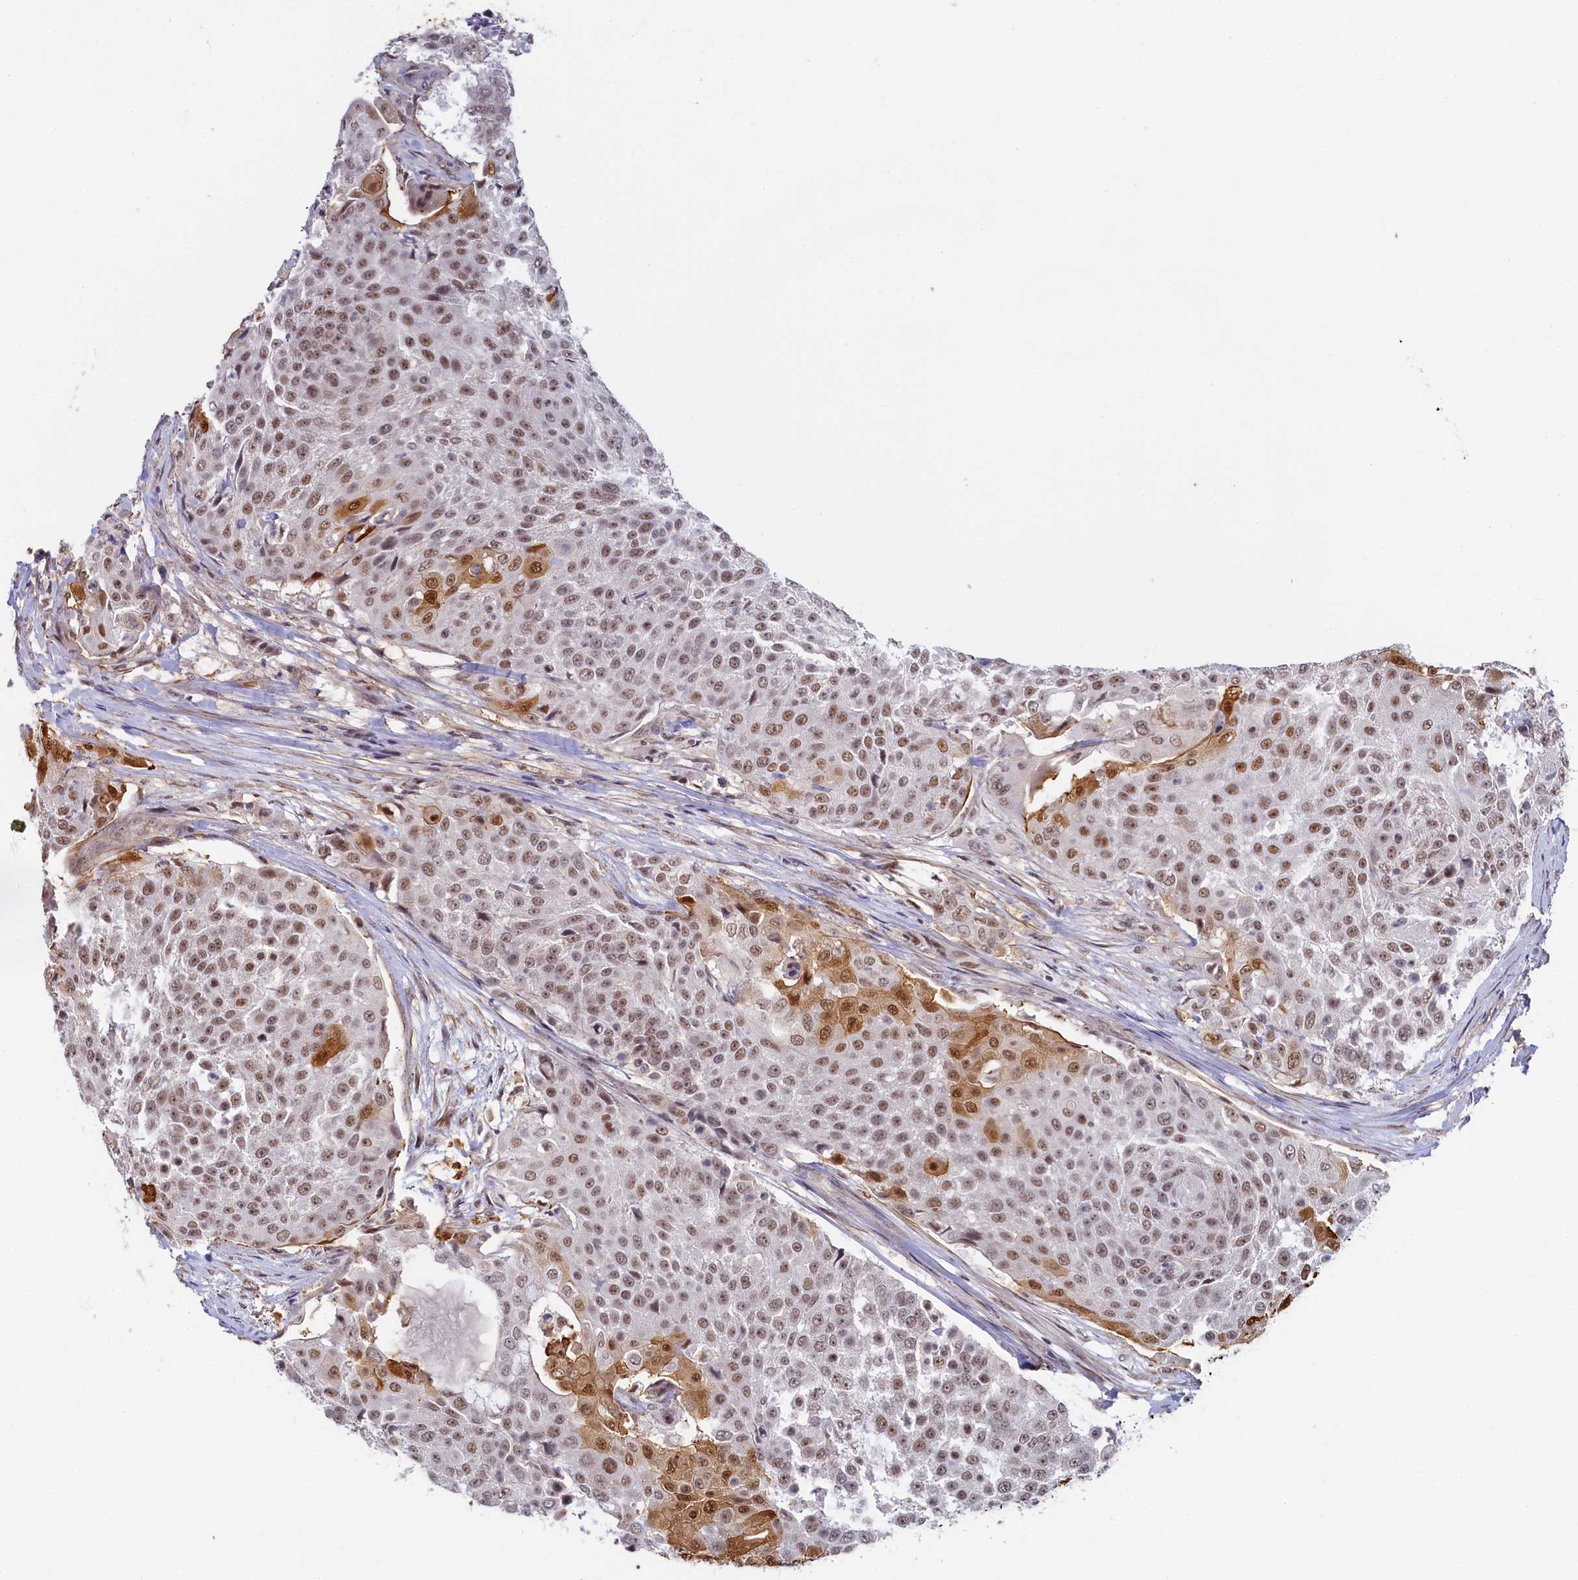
{"staining": {"intensity": "moderate", "quantity": ">75%", "location": "nuclear"}, "tissue": "urothelial cancer", "cell_type": "Tumor cells", "image_type": "cancer", "snomed": [{"axis": "morphology", "description": "Urothelial carcinoma, High grade"}, {"axis": "topography", "description": "Urinary bladder"}], "caption": "The image exhibits a brown stain indicating the presence of a protein in the nuclear of tumor cells in urothelial cancer.", "gene": "INTS14", "patient": {"sex": "female", "age": 63}}